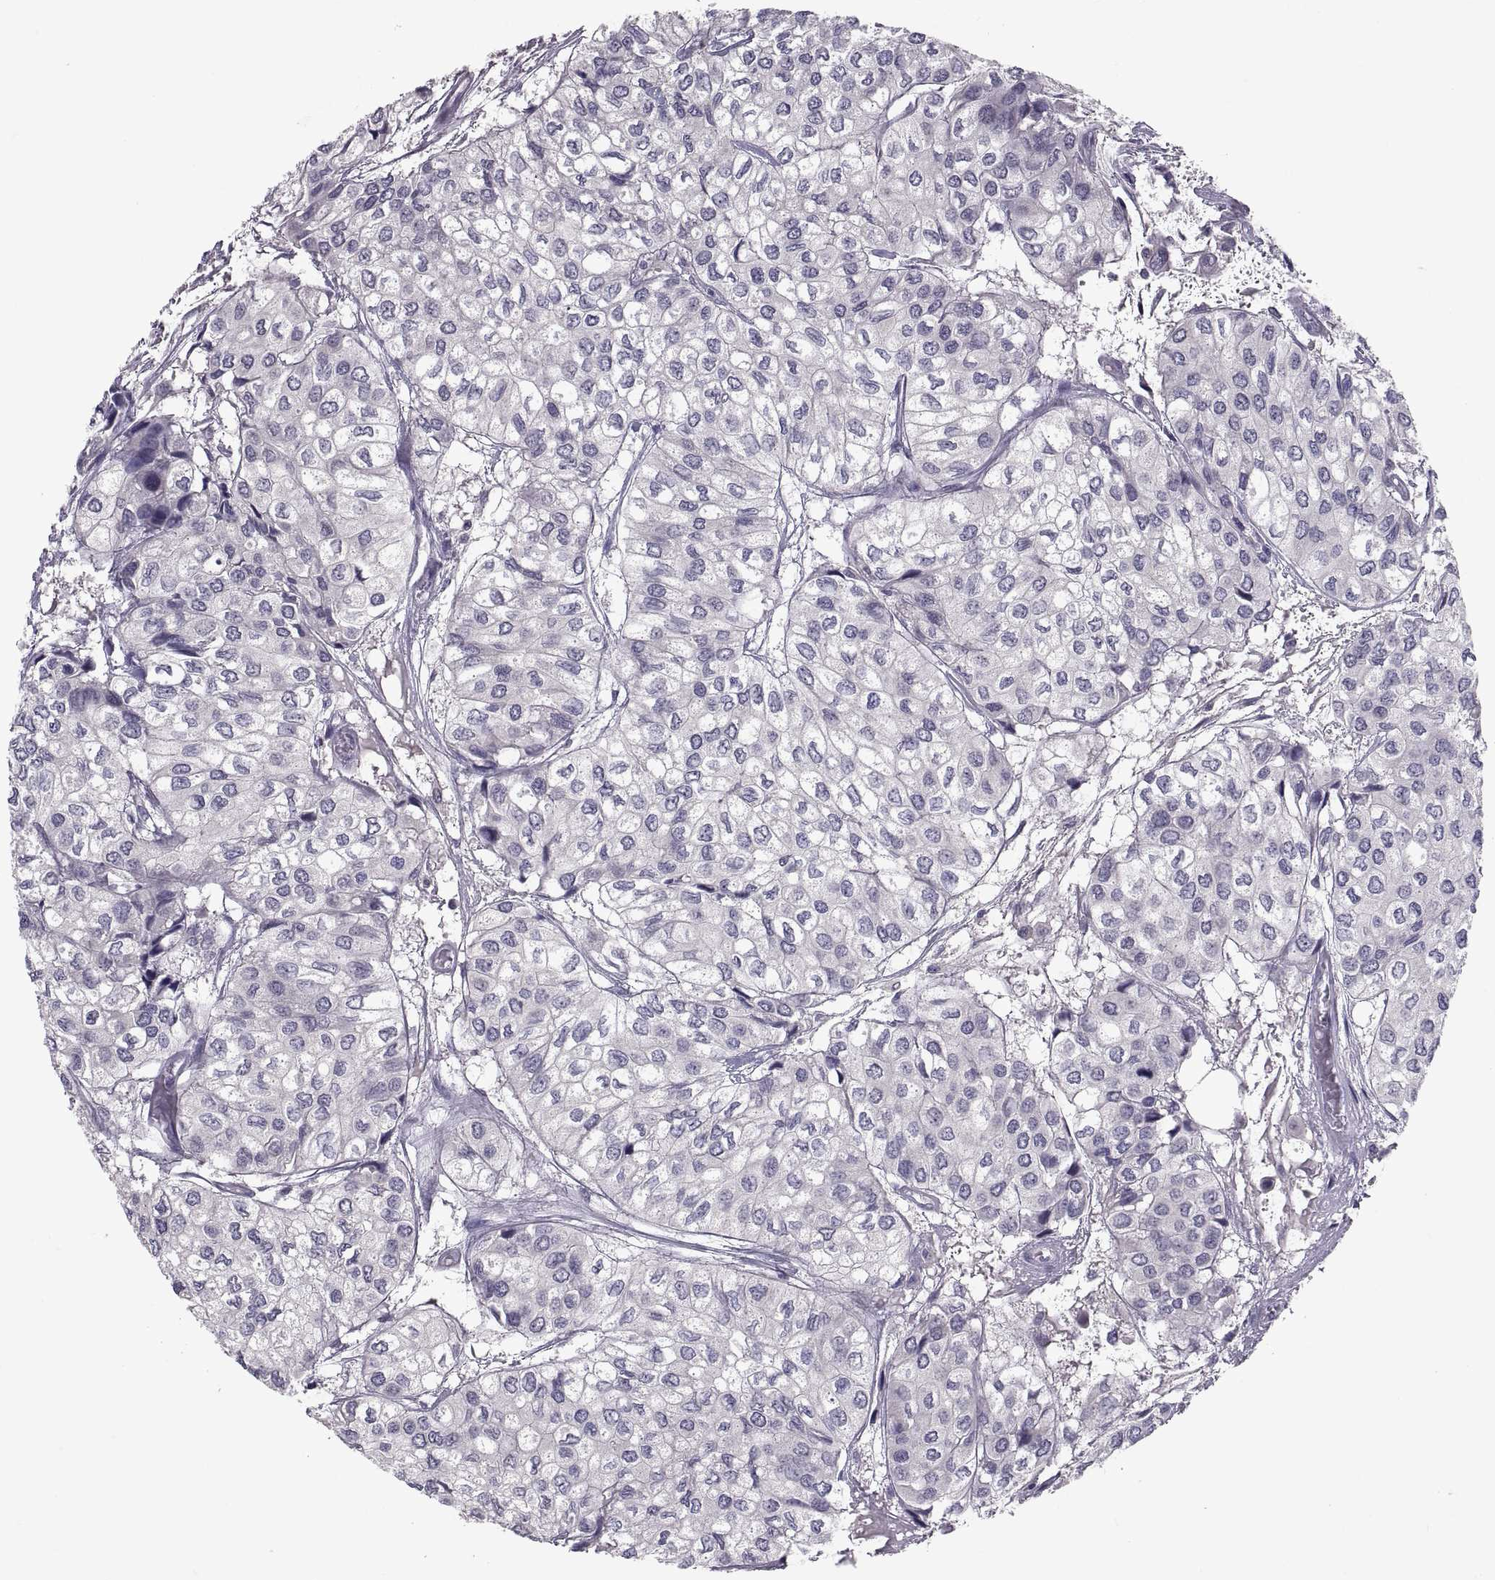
{"staining": {"intensity": "negative", "quantity": "none", "location": "none"}, "tissue": "urothelial cancer", "cell_type": "Tumor cells", "image_type": "cancer", "snomed": [{"axis": "morphology", "description": "Urothelial carcinoma, High grade"}, {"axis": "topography", "description": "Urinary bladder"}], "caption": "DAB (3,3'-diaminobenzidine) immunohistochemical staining of urothelial cancer shows no significant expression in tumor cells.", "gene": "NPTX2", "patient": {"sex": "male", "age": 73}}